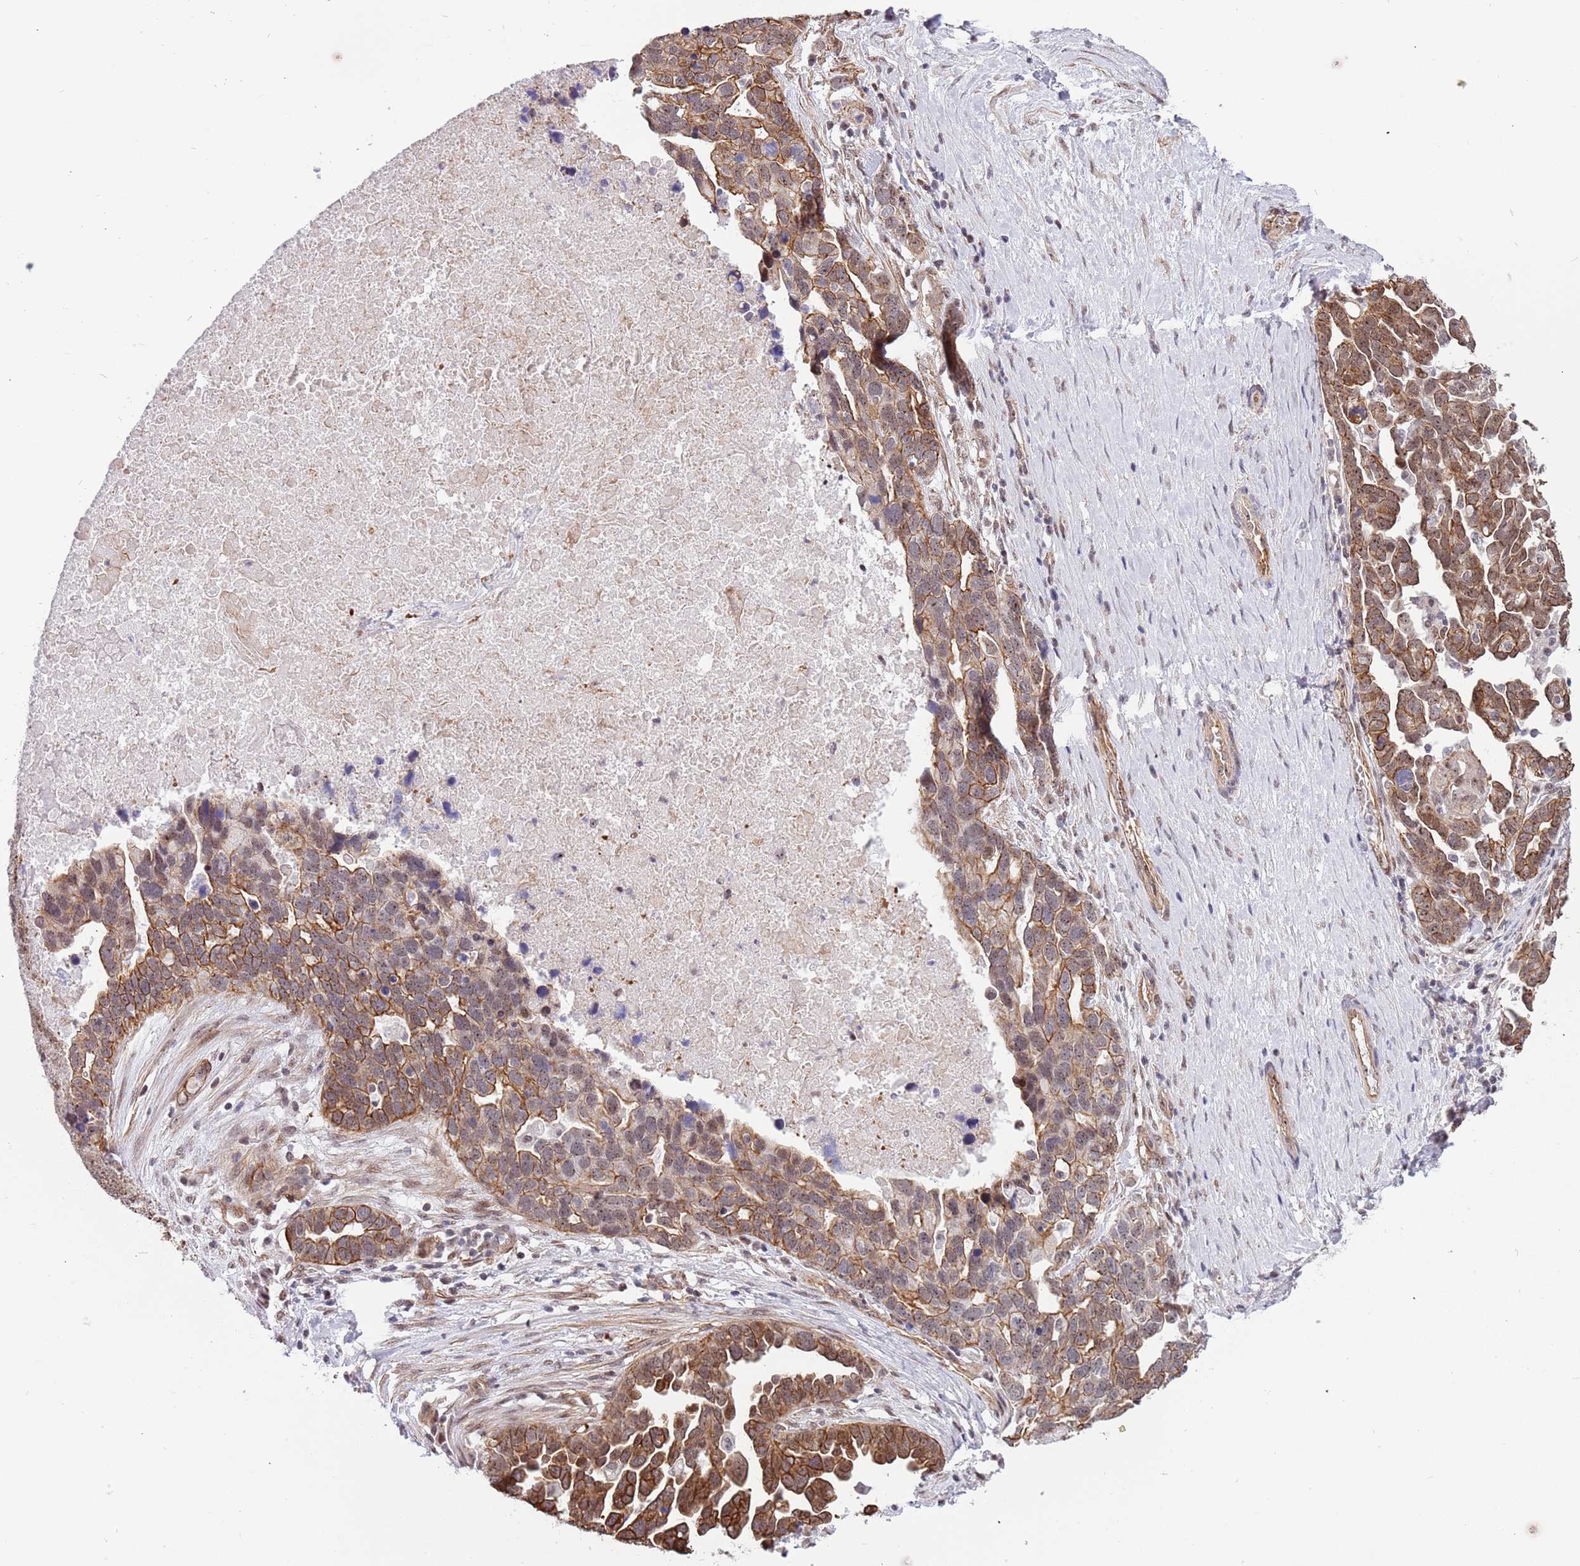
{"staining": {"intensity": "moderate", "quantity": ">75%", "location": "cytoplasmic/membranous,nuclear"}, "tissue": "ovarian cancer", "cell_type": "Tumor cells", "image_type": "cancer", "snomed": [{"axis": "morphology", "description": "Cystadenocarcinoma, serous, NOS"}, {"axis": "topography", "description": "Ovary"}], "caption": "This is a histology image of IHC staining of ovarian serous cystadenocarcinoma, which shows moderate expression in the cytoplasmic/membranous and nuclear of tumor cells.", "gene": "LRMDA", "patient": {"sex": "female", "age": 54}}